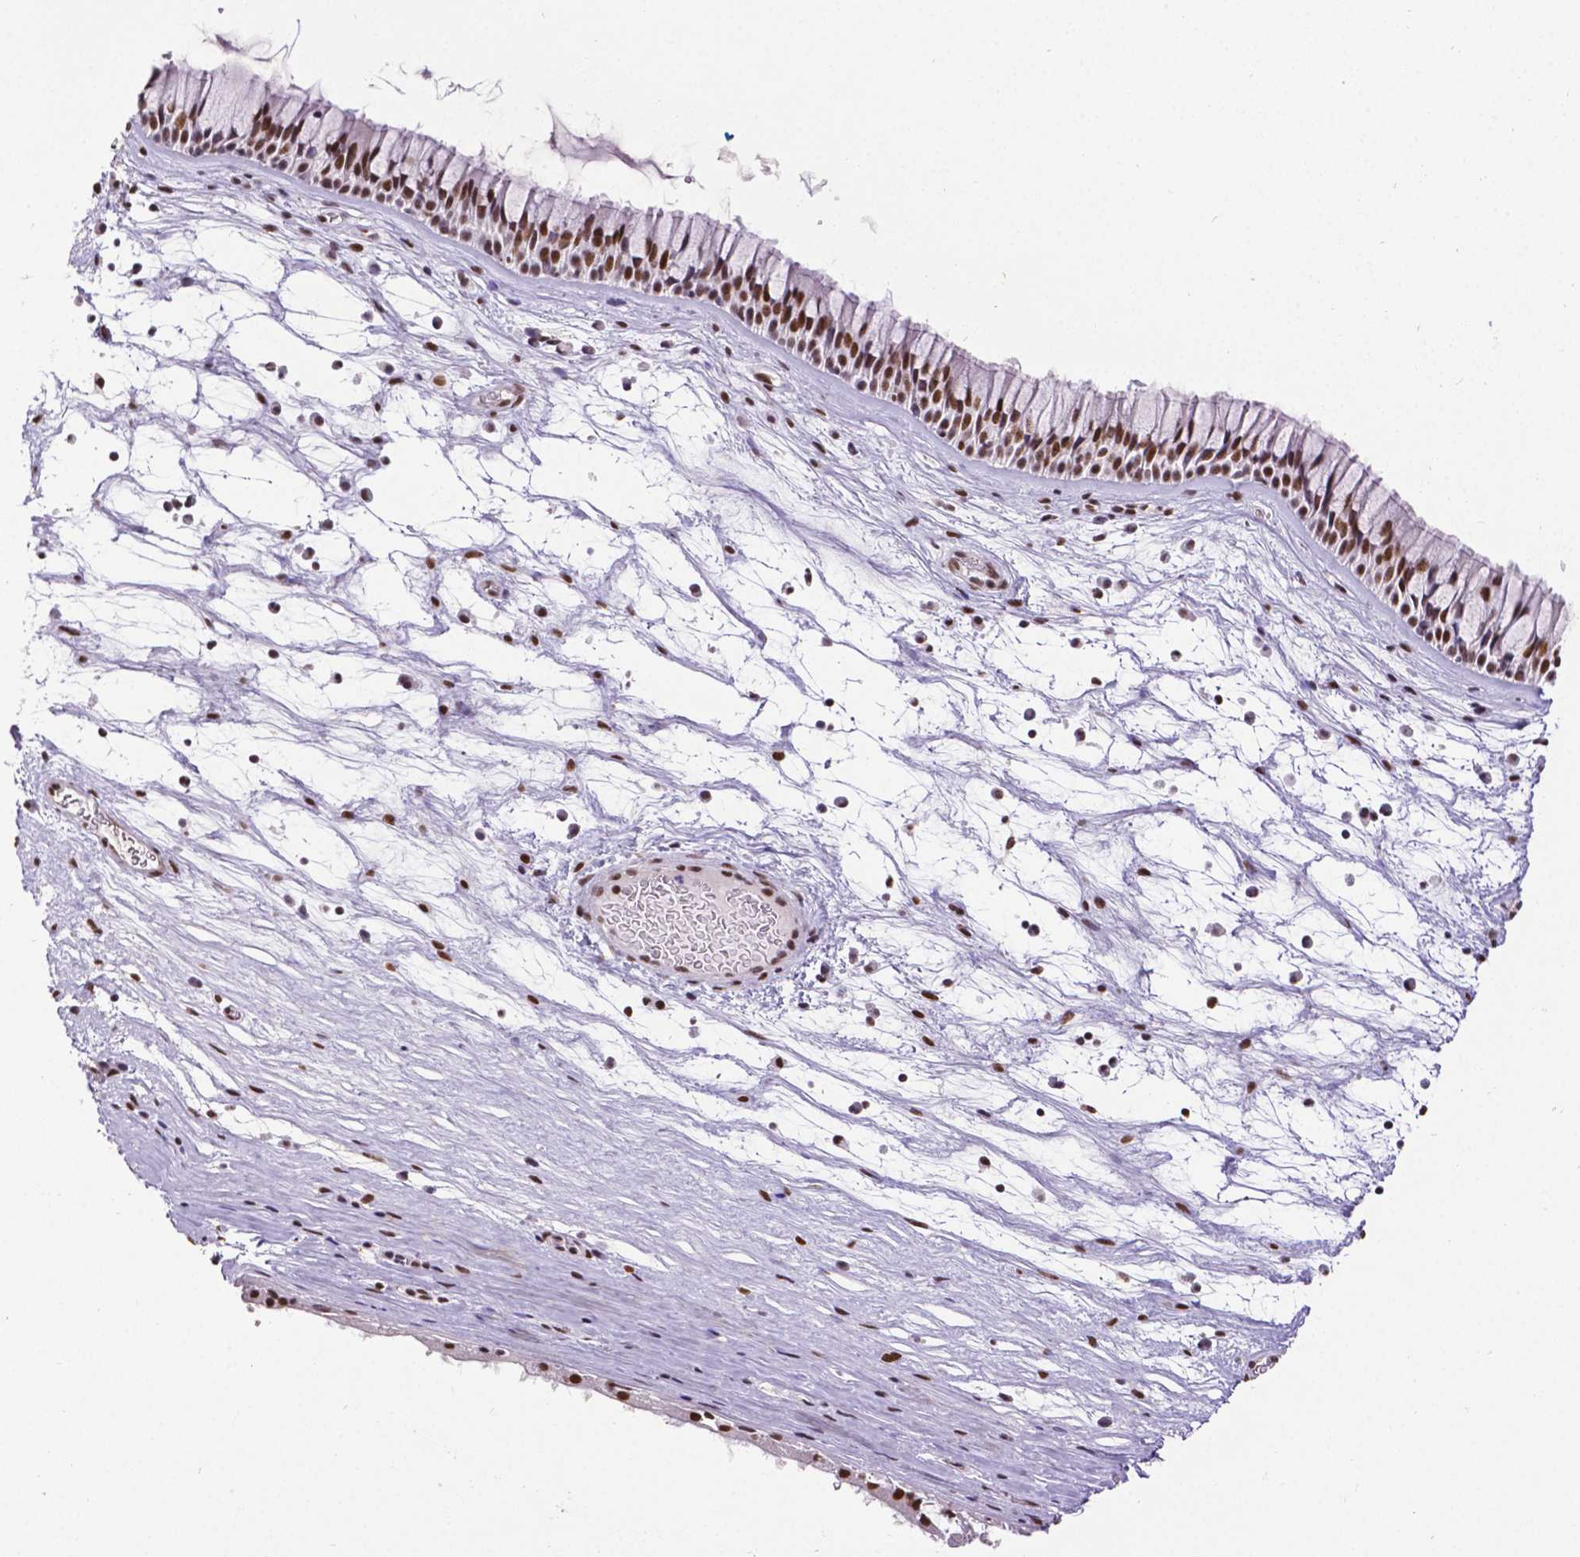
{"staining": {"intensity": "strong", "quantity": ">75%", "location": "nuclear"}, "tissue": "nasopharynx", "cell_type": "Respiratory epithelial cells", "image_type": "normal", "snomed": [{"axis": "morphology", "description": "Normal tissue, NOS"}, {"axis": "topography", "description": "Nasopharynx"}], "caption": "Nasopharynx stained for a protein demonstrates strong nuclear positivity in respiratory epithelial cells. Using DAB (3,3'-diaminobenzidine) (brown) and hematoxylin (blue) stains, captured at high magnification using brightfield microscopy.", "gene": "REST", "patient": {"sex": "male", "age": 74}}